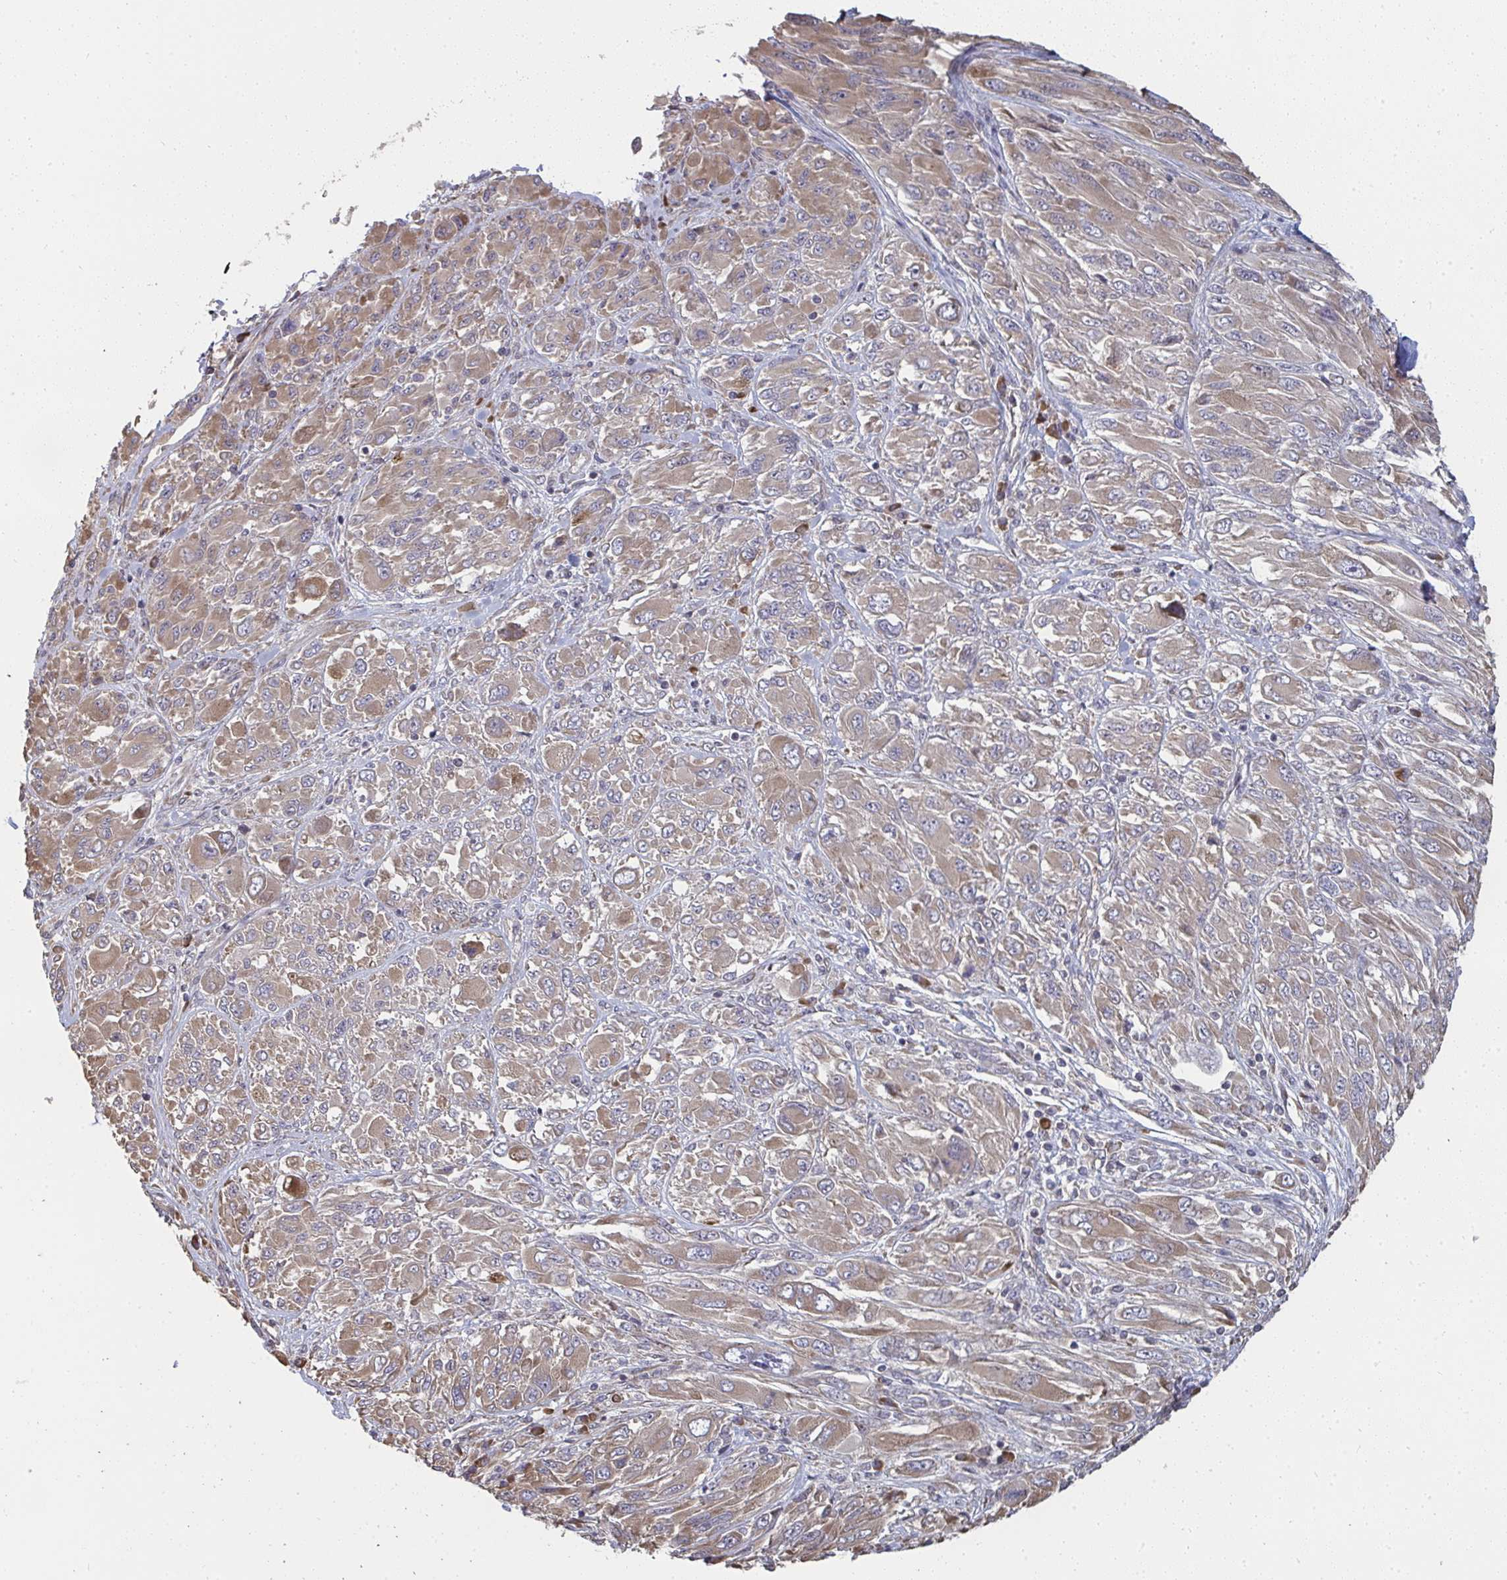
{"staining": {"intensity": "weak", "quantity": ">75%", "location": "cytoplasmic/membranous"}, "tissue": "melanoma", "cell_type": "Tumor cells", "image_type": "cancer", "snomed": [{"axis": "morphology", "description": "Malignant melanoma, NOS"}, {"axis": "topography", "description": "Skin"}], "caption": "A low amount of weak cytoplasmic/membranous staining is identified in approximately >75% of tumor cells in melanoma tissue. (DAB IHC with brightfield microscopy, high magnification).", "gene": "ZFYVE28", "patient": {"sex": "female", "age": 91}}